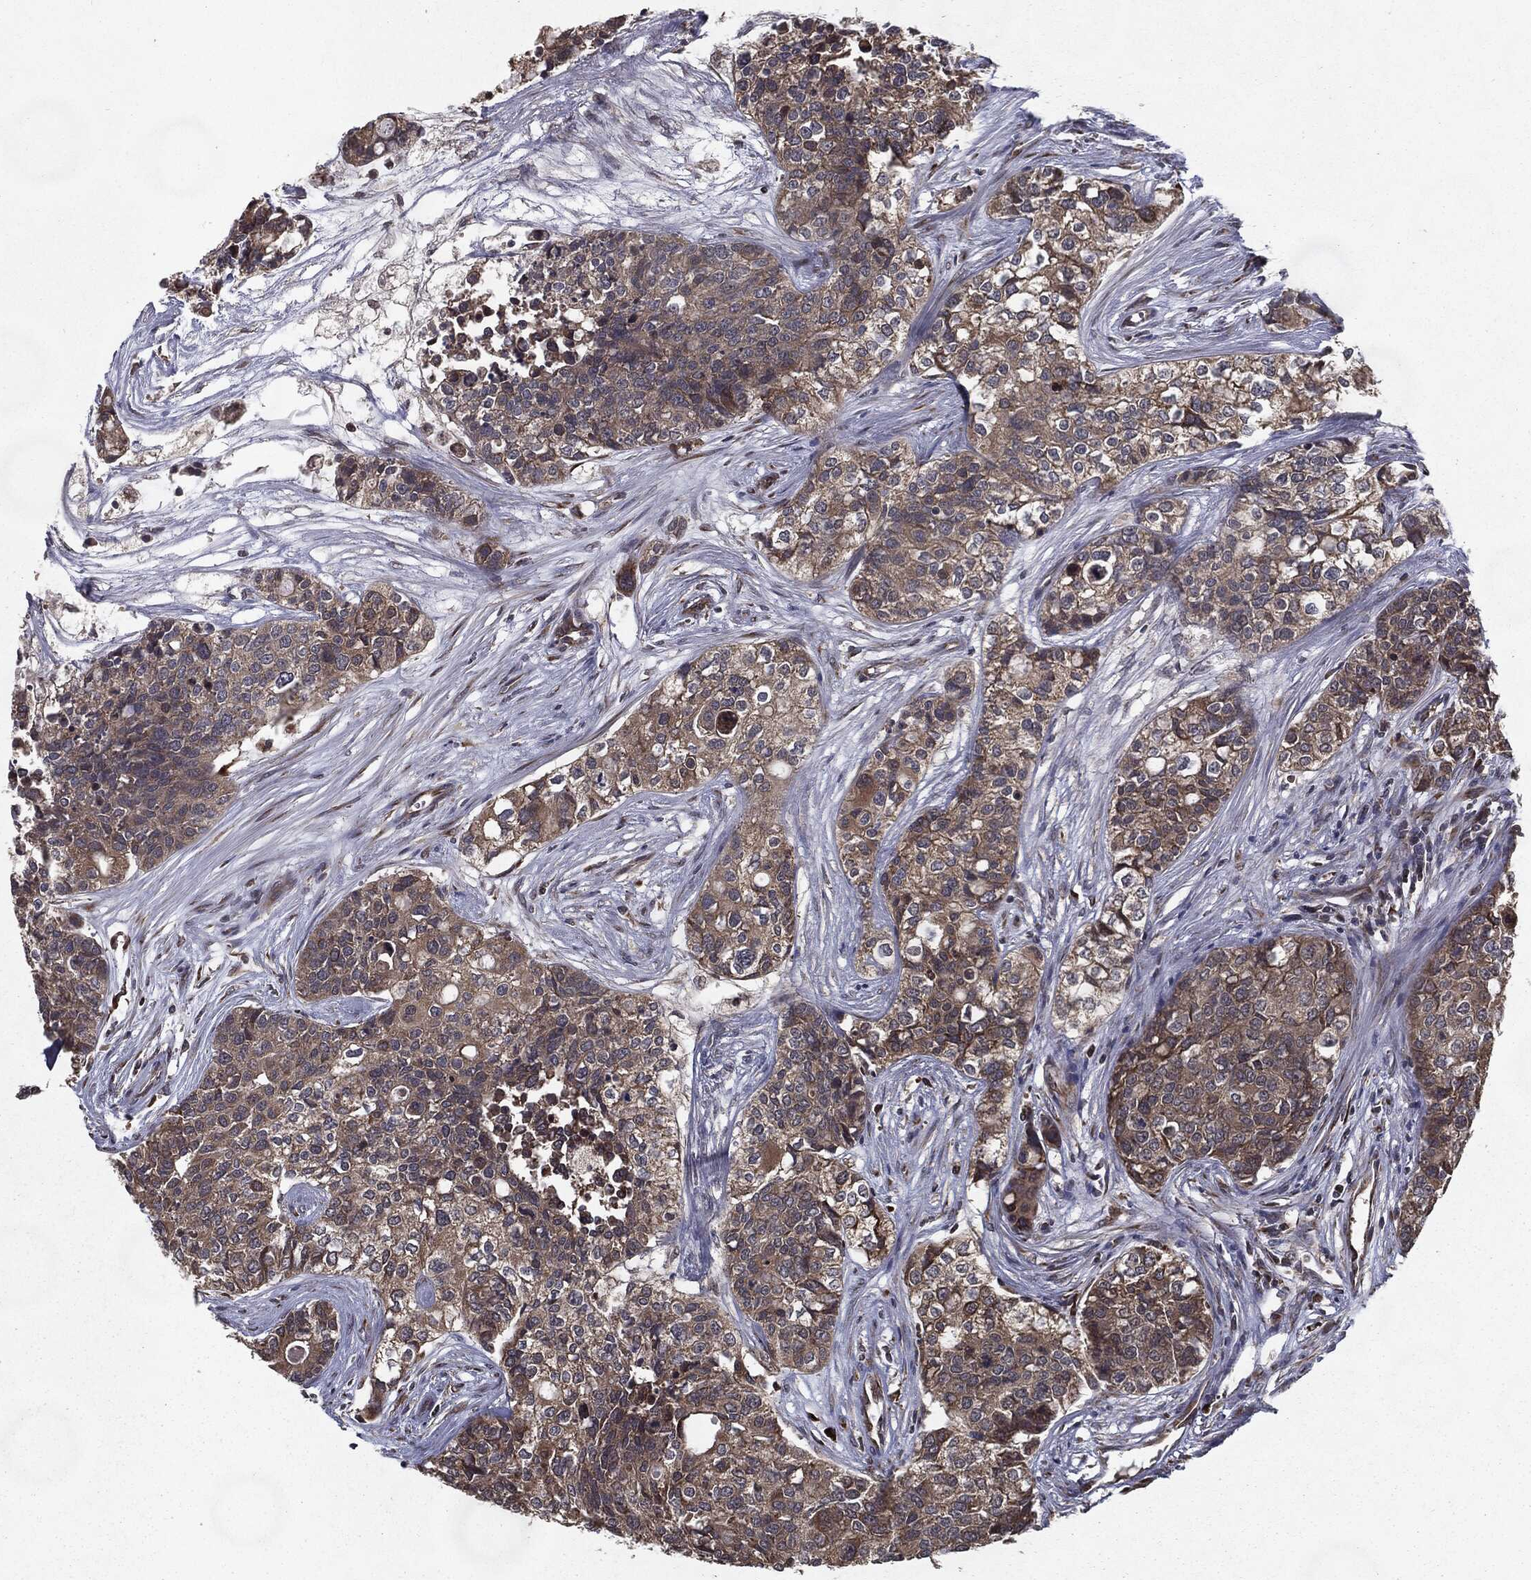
{"staining": {"intensity": "moderate", "quantity": ">75%", "location": "cytoplasmic/membranous"}, "tissue": "carcinoid", "cell_type": "Tumor cells", "image_type": "cancer", "snomed": [{"axis": "morphology", "description": "Carcinoid, malignant, NOS"}, {"axis": "topography", "description": "Colon"}], "caption": "Human carcinoid stained with a protein marker exhibits moderate staining in tumor cells.", "gene": "HDAC5", "patient": {"sex": "male", "age": 81}}